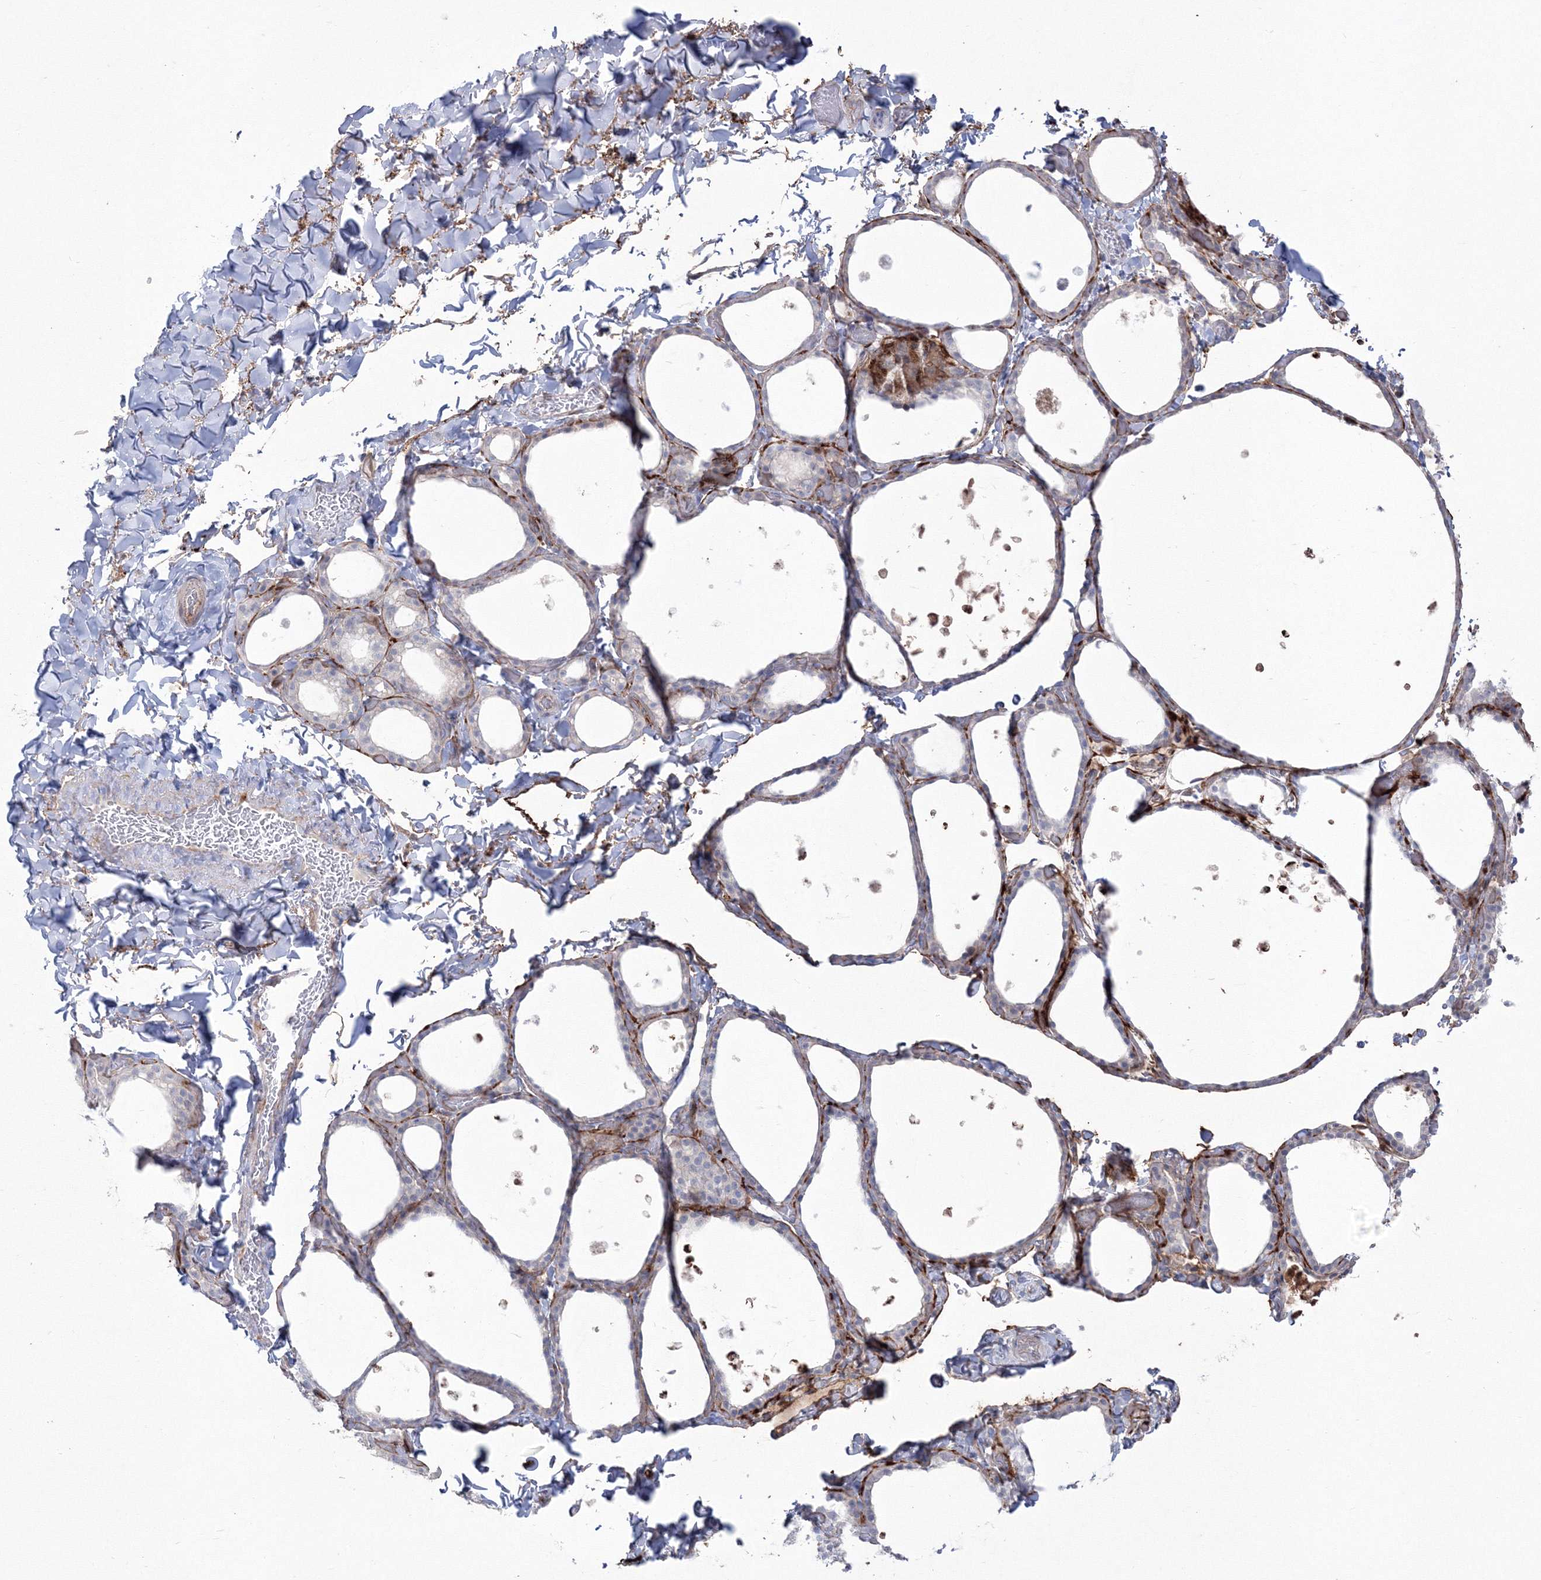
{"staining": {"intensity": "negative", "quantity": "none", "location": "none"}, "tissue": "thyroid gland", "cell_type": "Glandular cells", "image_type": "normal", "snomed": [{"axis": "morphology", "description": "Normal tissue, NOS"}, {"axis": "topography", "description": "Thyroid gland"}], "caption": "Immunohistochemical staining of normal thyroid gland demonstrates no significant expression in glandular cells.", "gene": "HYAL2", "patient": {"sex": "female", "age": 44}}